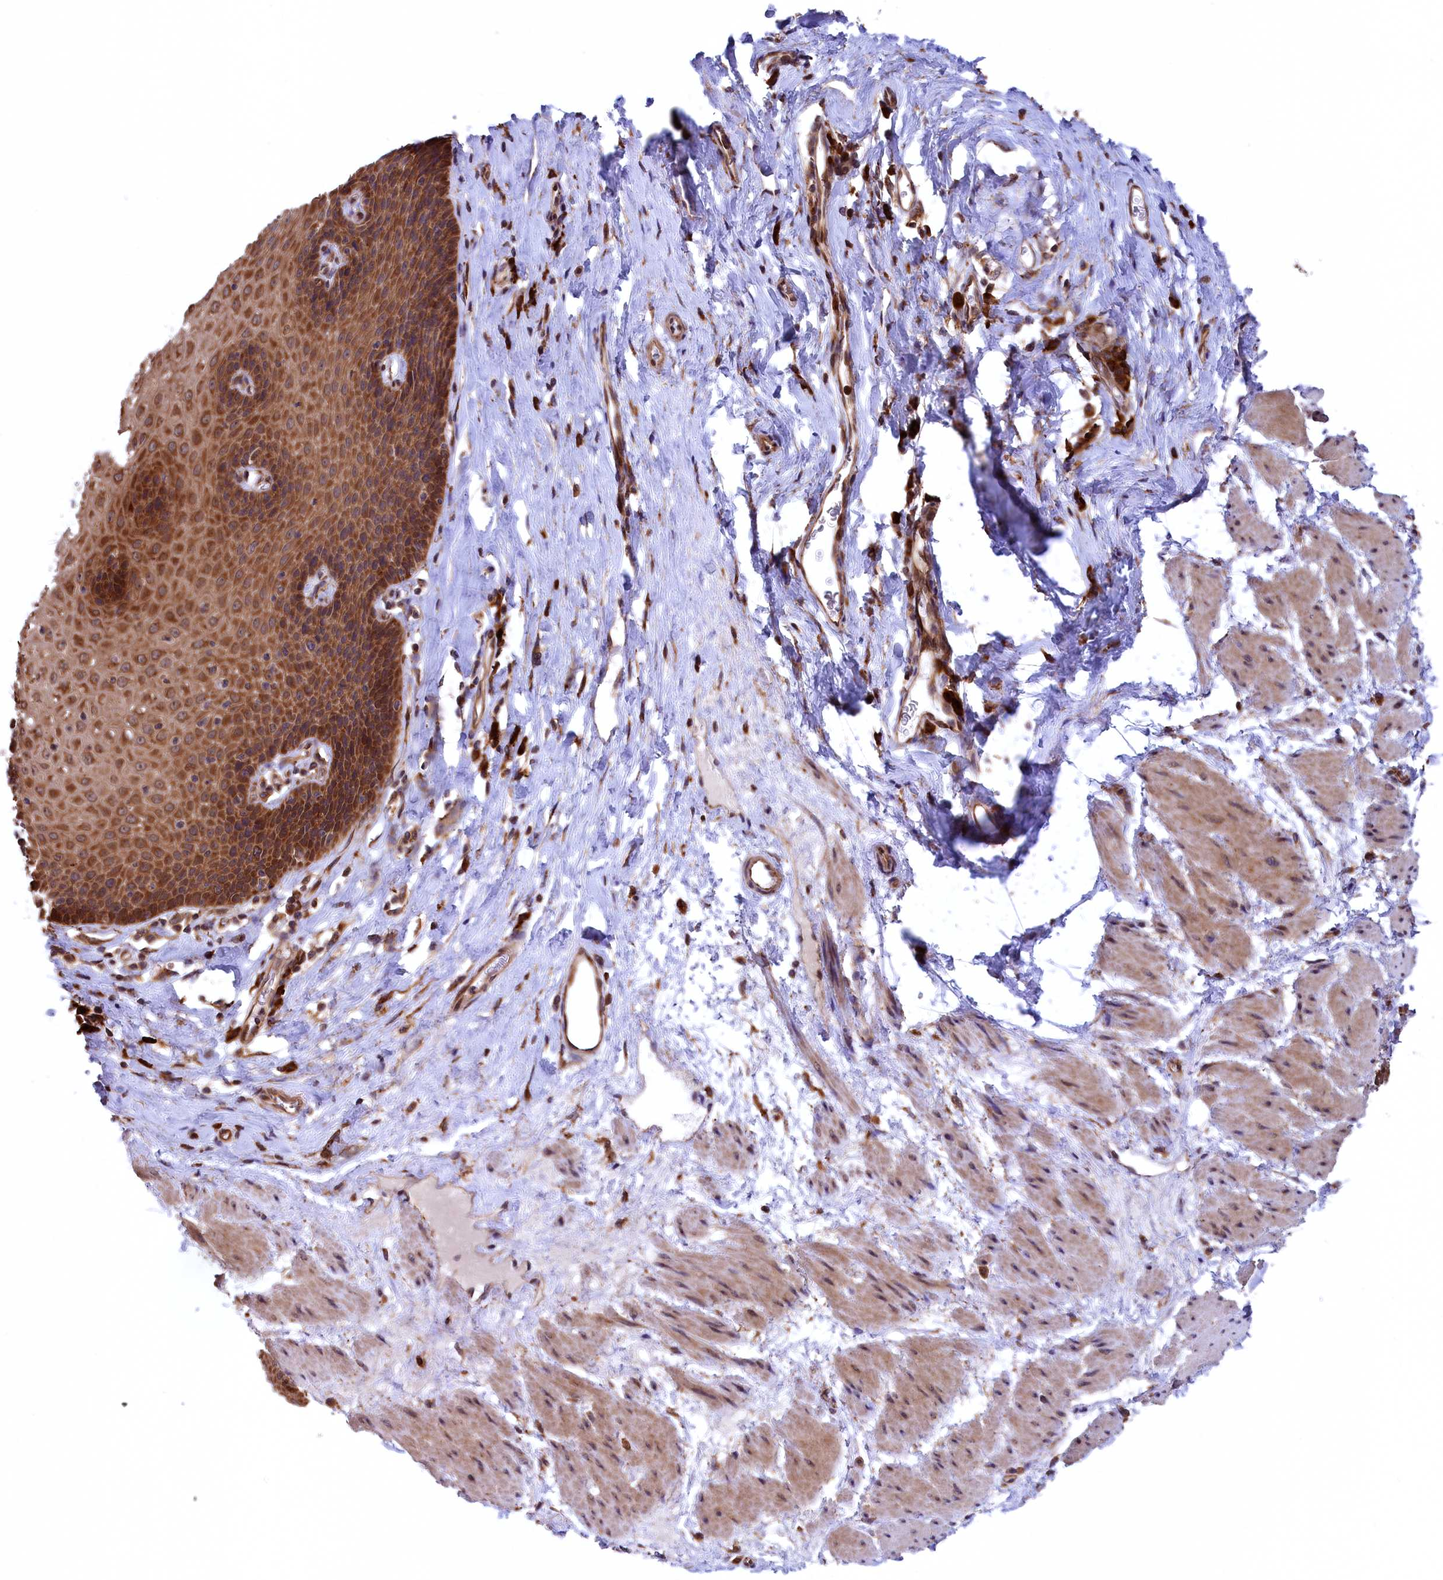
{"staining": {"intensity": "strong", "quantity": ">75%", "location": "cytoplasmic/membranous"}, "tissue": "esophagus", "cell_type": "Squamous epithelial cells", "image_type": "normal", "snomed": [{"axis": "morphology", "description": "Normal tissue, NOS"}, {"axis": "topography", "description": "Esophagus"}], "caption": "An immunohistochemistry photomicrograph of normal tissue is shown. Protein staining in brown highlights strong cytoplasmic/membranous positivity in esophagus within squamous epithelial cells. (DAB = brown stain, brightfield microscopy at high magnification).", "gene": "PLA2G4C", "patient": {"sex": "female", "age": 61}}